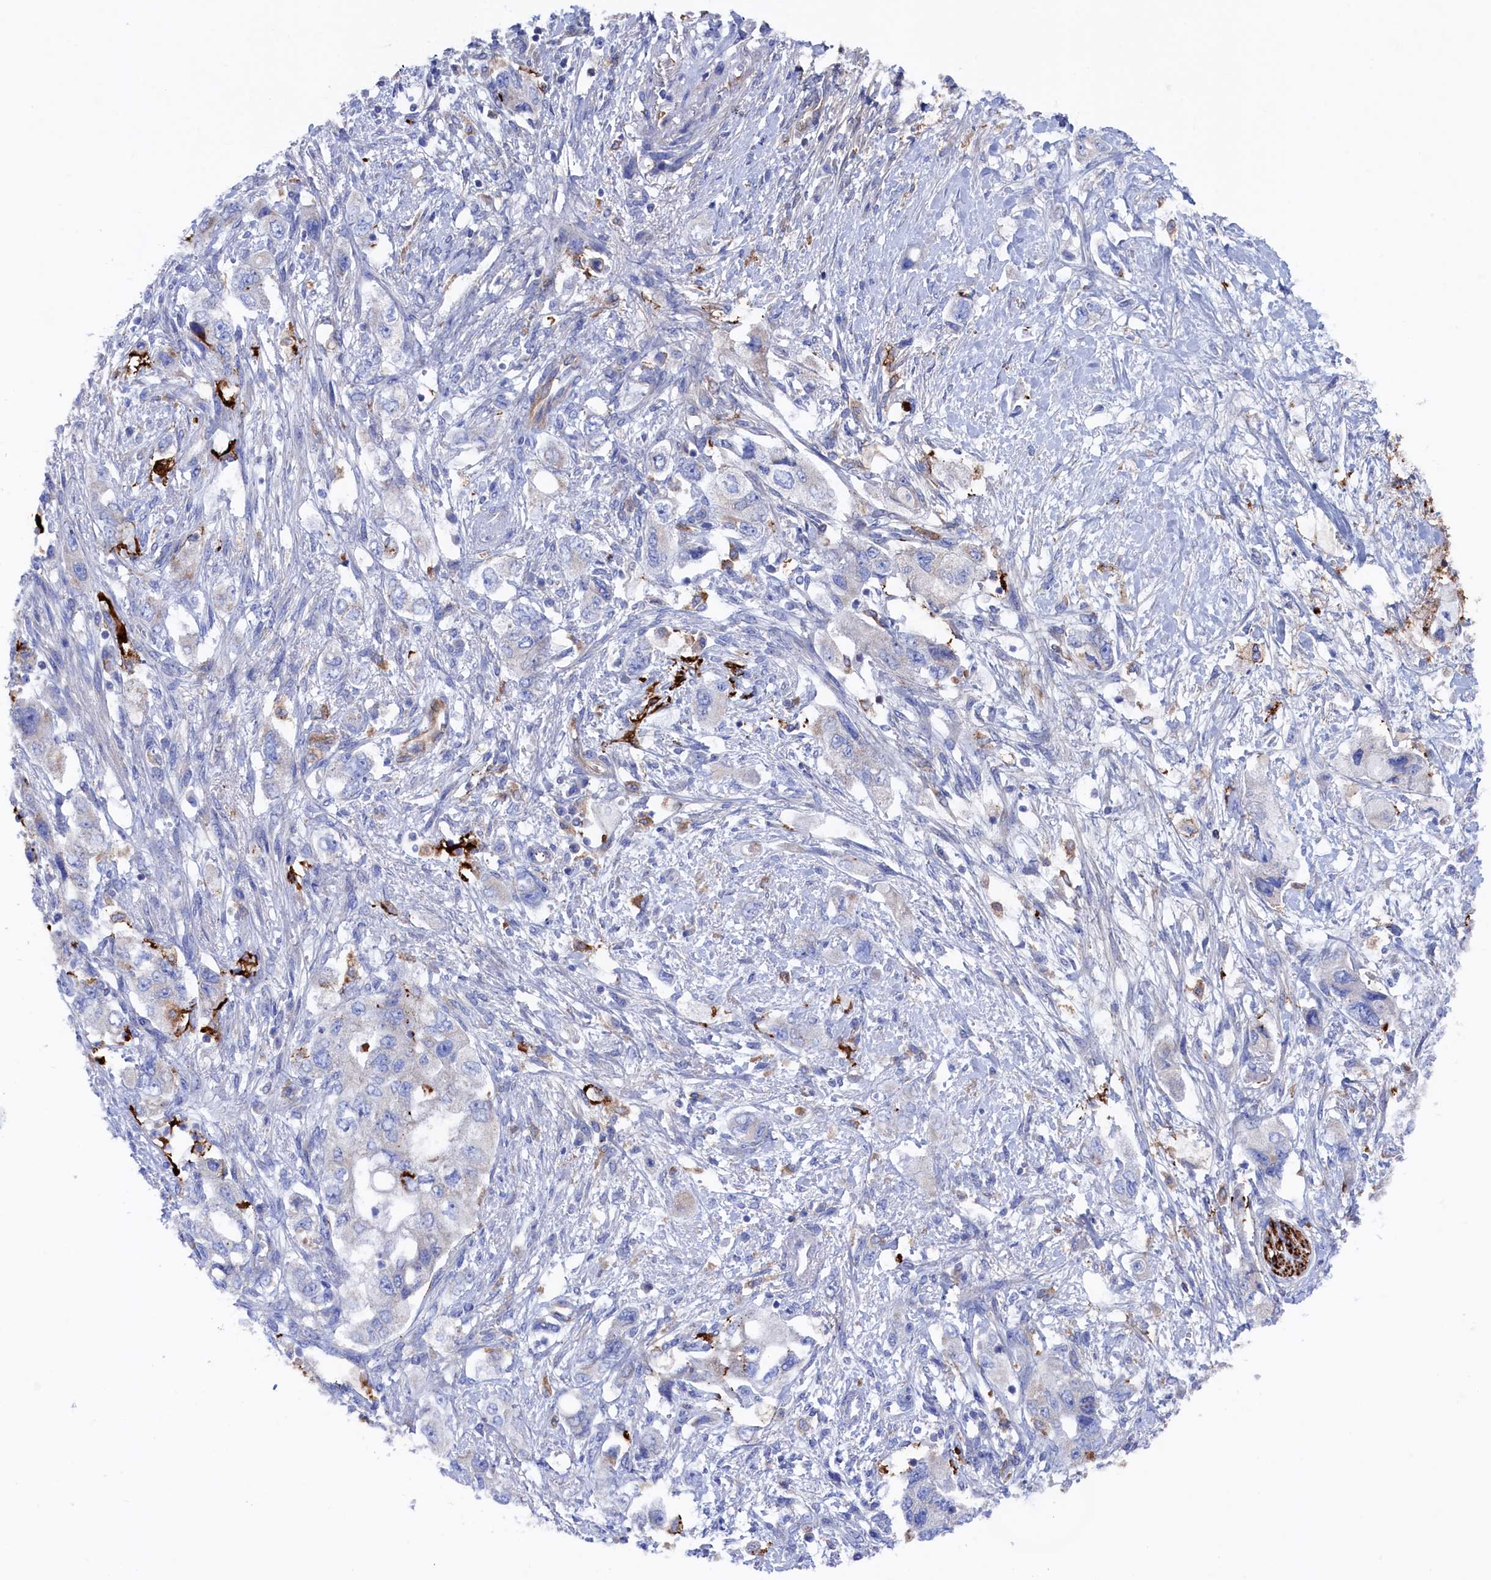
{"staining": {"intensity": "negative", "quantity": "none", "location": "none"}, "tissue": "pancreatic cancer", "cell_type": "Tumor cells", "image_type": "cancer", "snomed": [{"axis": "morphology", "description": "Adenocarcinoma, NOS"}, {"axis": "topography", "description": "Pancreas"}], "caption": "DAB immunohistochemical staining of pancreatic cancer (adenocarcinoma) reveals no significant expression in tumor cells. (DAB (3,3'-diaminobenzidine) immunohistochemistry (IHC) visualized using brightfield microscopy, high magnification).", "gene": "C12orf73", "patient": {"sex": "female", "age": 73}}